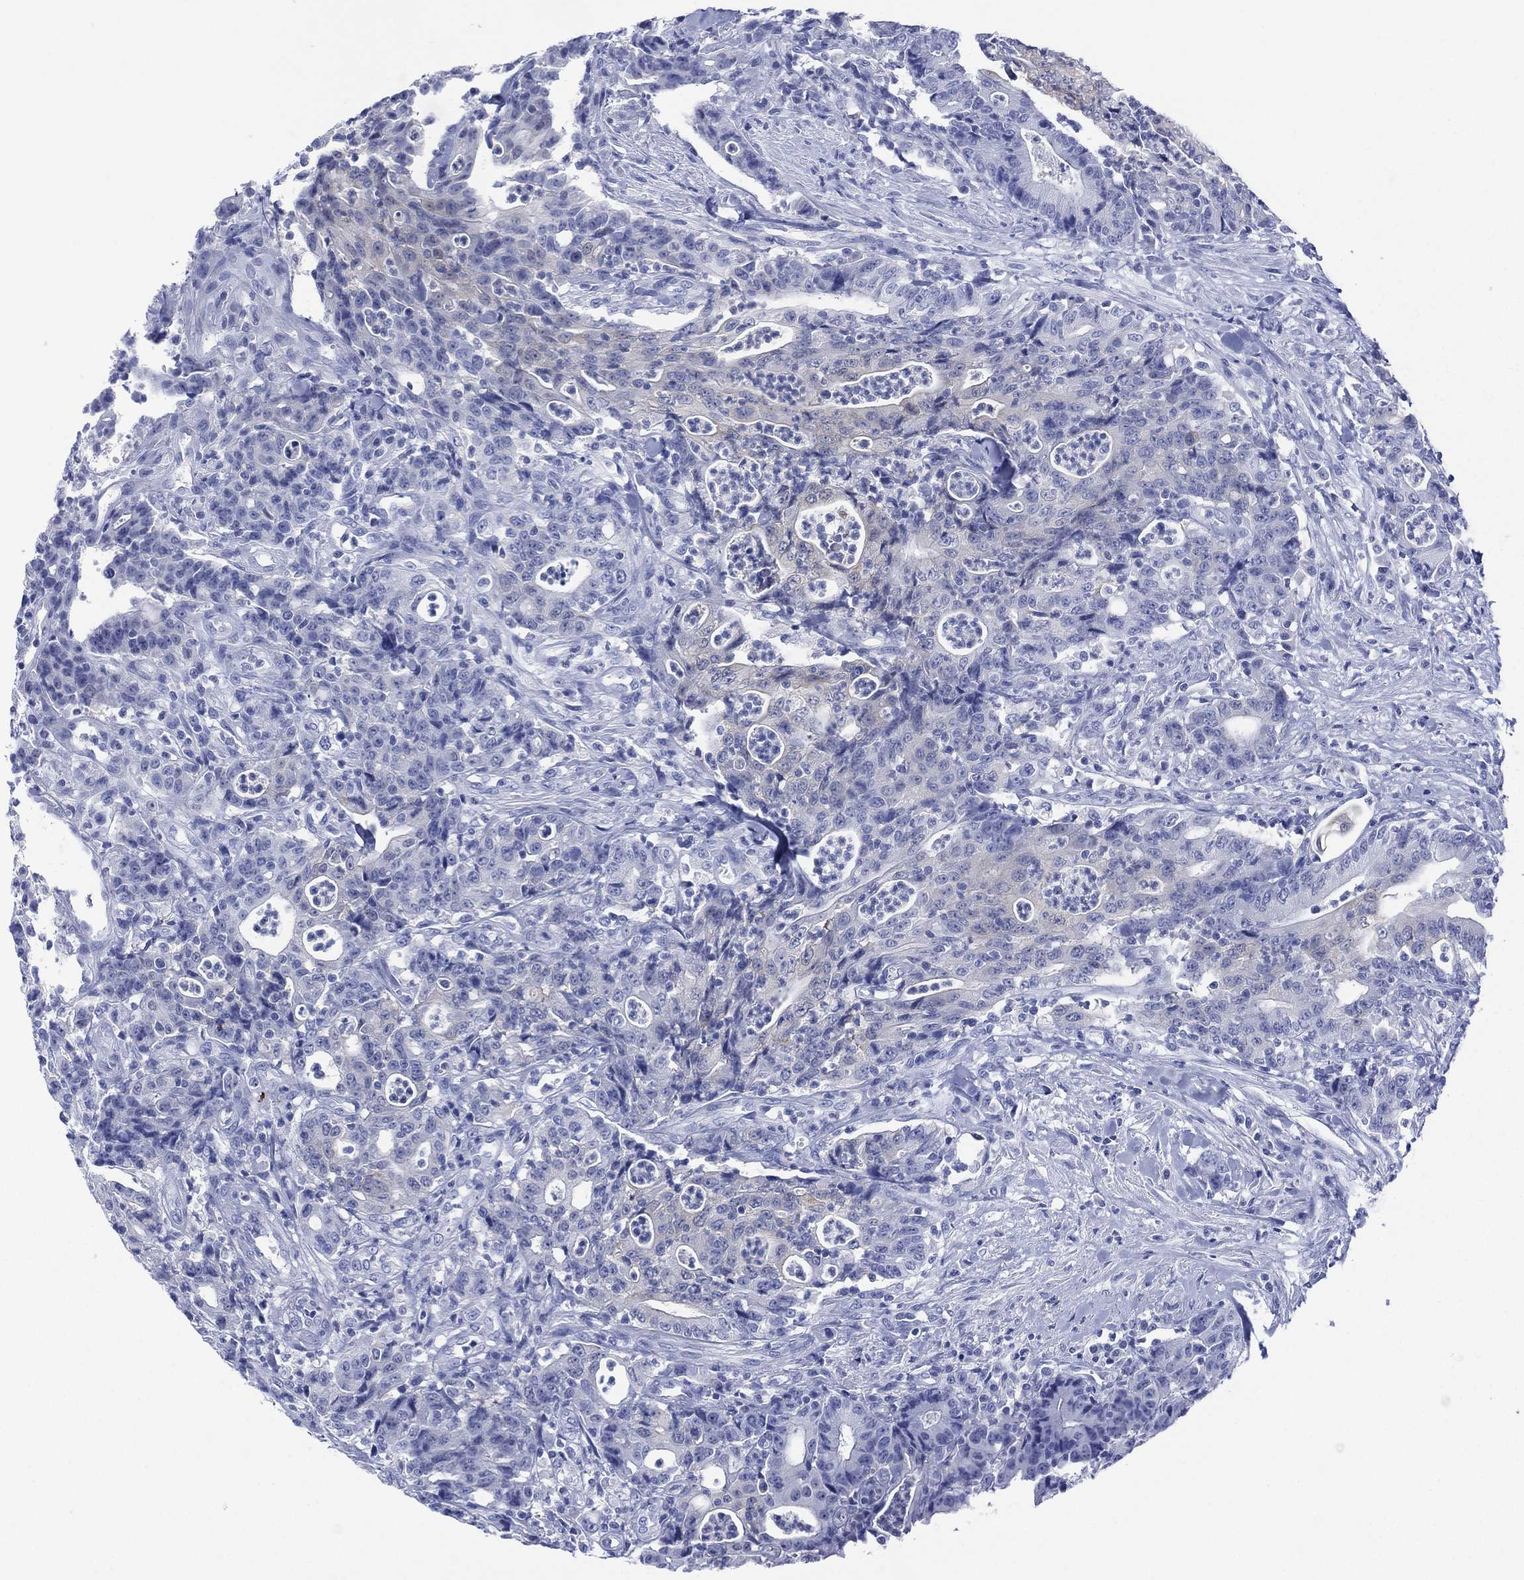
{"staining": {"intensity": "weak", "quantity": "<25%", "location": "cytoplasmic/membranous"}, "tissue": "colorectal cancer", "cell_type": "Tumor cells", "image_type": "cancer", "snomed": [{"axis": "morphology", "description": "Adenocarcinoma, NOS"}, {"axis": "topography", "description": "Colon"}], "caption": "Immunohistochemistry photomicrograph of adenocarcinoma (colorectal) stained for a protein (brown), which demonstrates no staining in tumor cells.", "gene": "DSG1", "patient": {"sex": "male", "age": 70}}